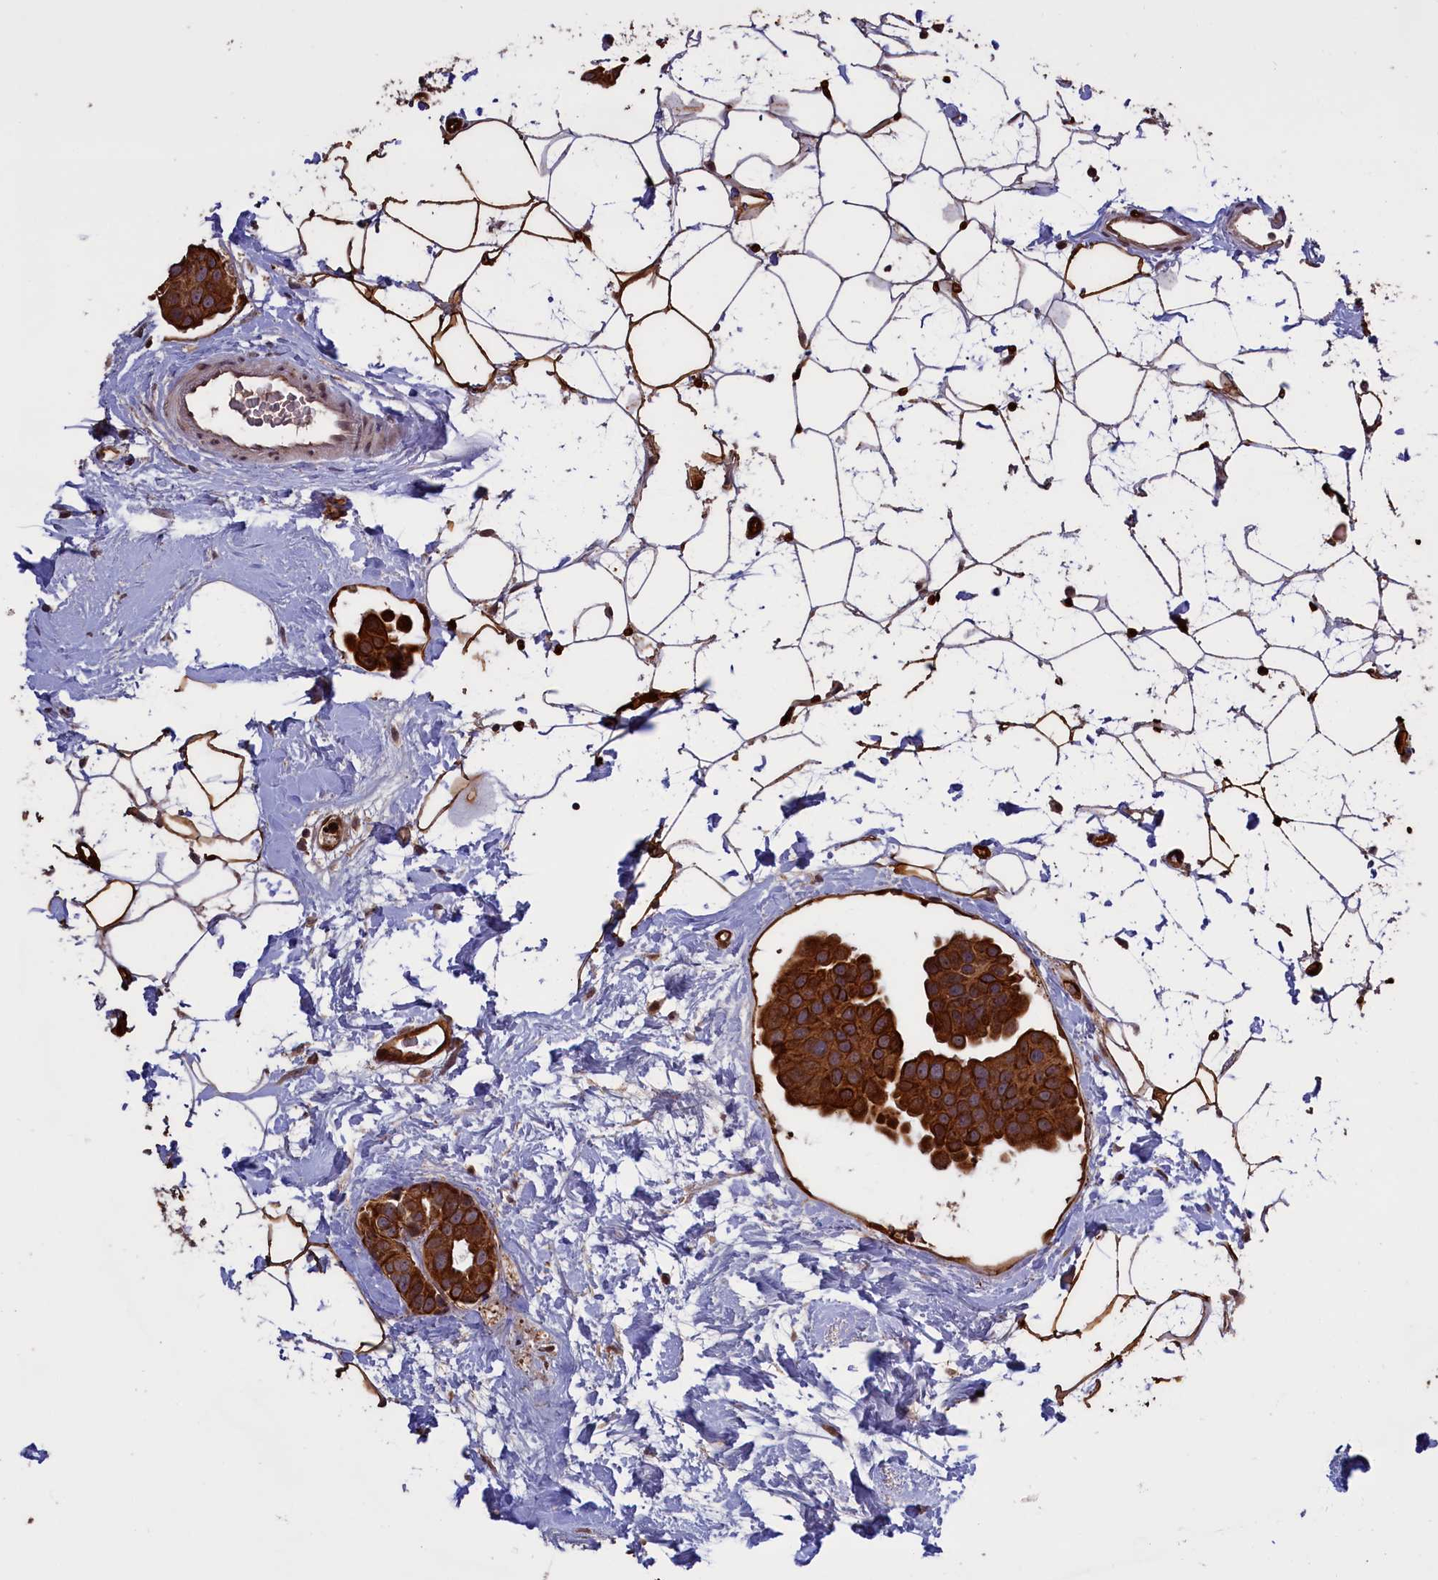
{"staining": {"intensity": "strong", "quantity": ">75%", "location": "cytoplasmic/membranous"}, "tissue": "breast cancer", "cell_type": "Tumor cells", "image_type": "cancer", "snomed": [{"axis": "morphology", "description": "Normal tissue, NOS"}, {"axis": "morphology", "description": "Duct carcinoma"}, {"axis": "topography", "description": "Breast"}], "caption": "The photomicrograph reveals a brown stain indicating the presence of a protein in the cytoplasmic/membranous of tumor cells in breast cancer.", "gene": "DENND1B", "patient": {"sex": "female", "age": 39}}